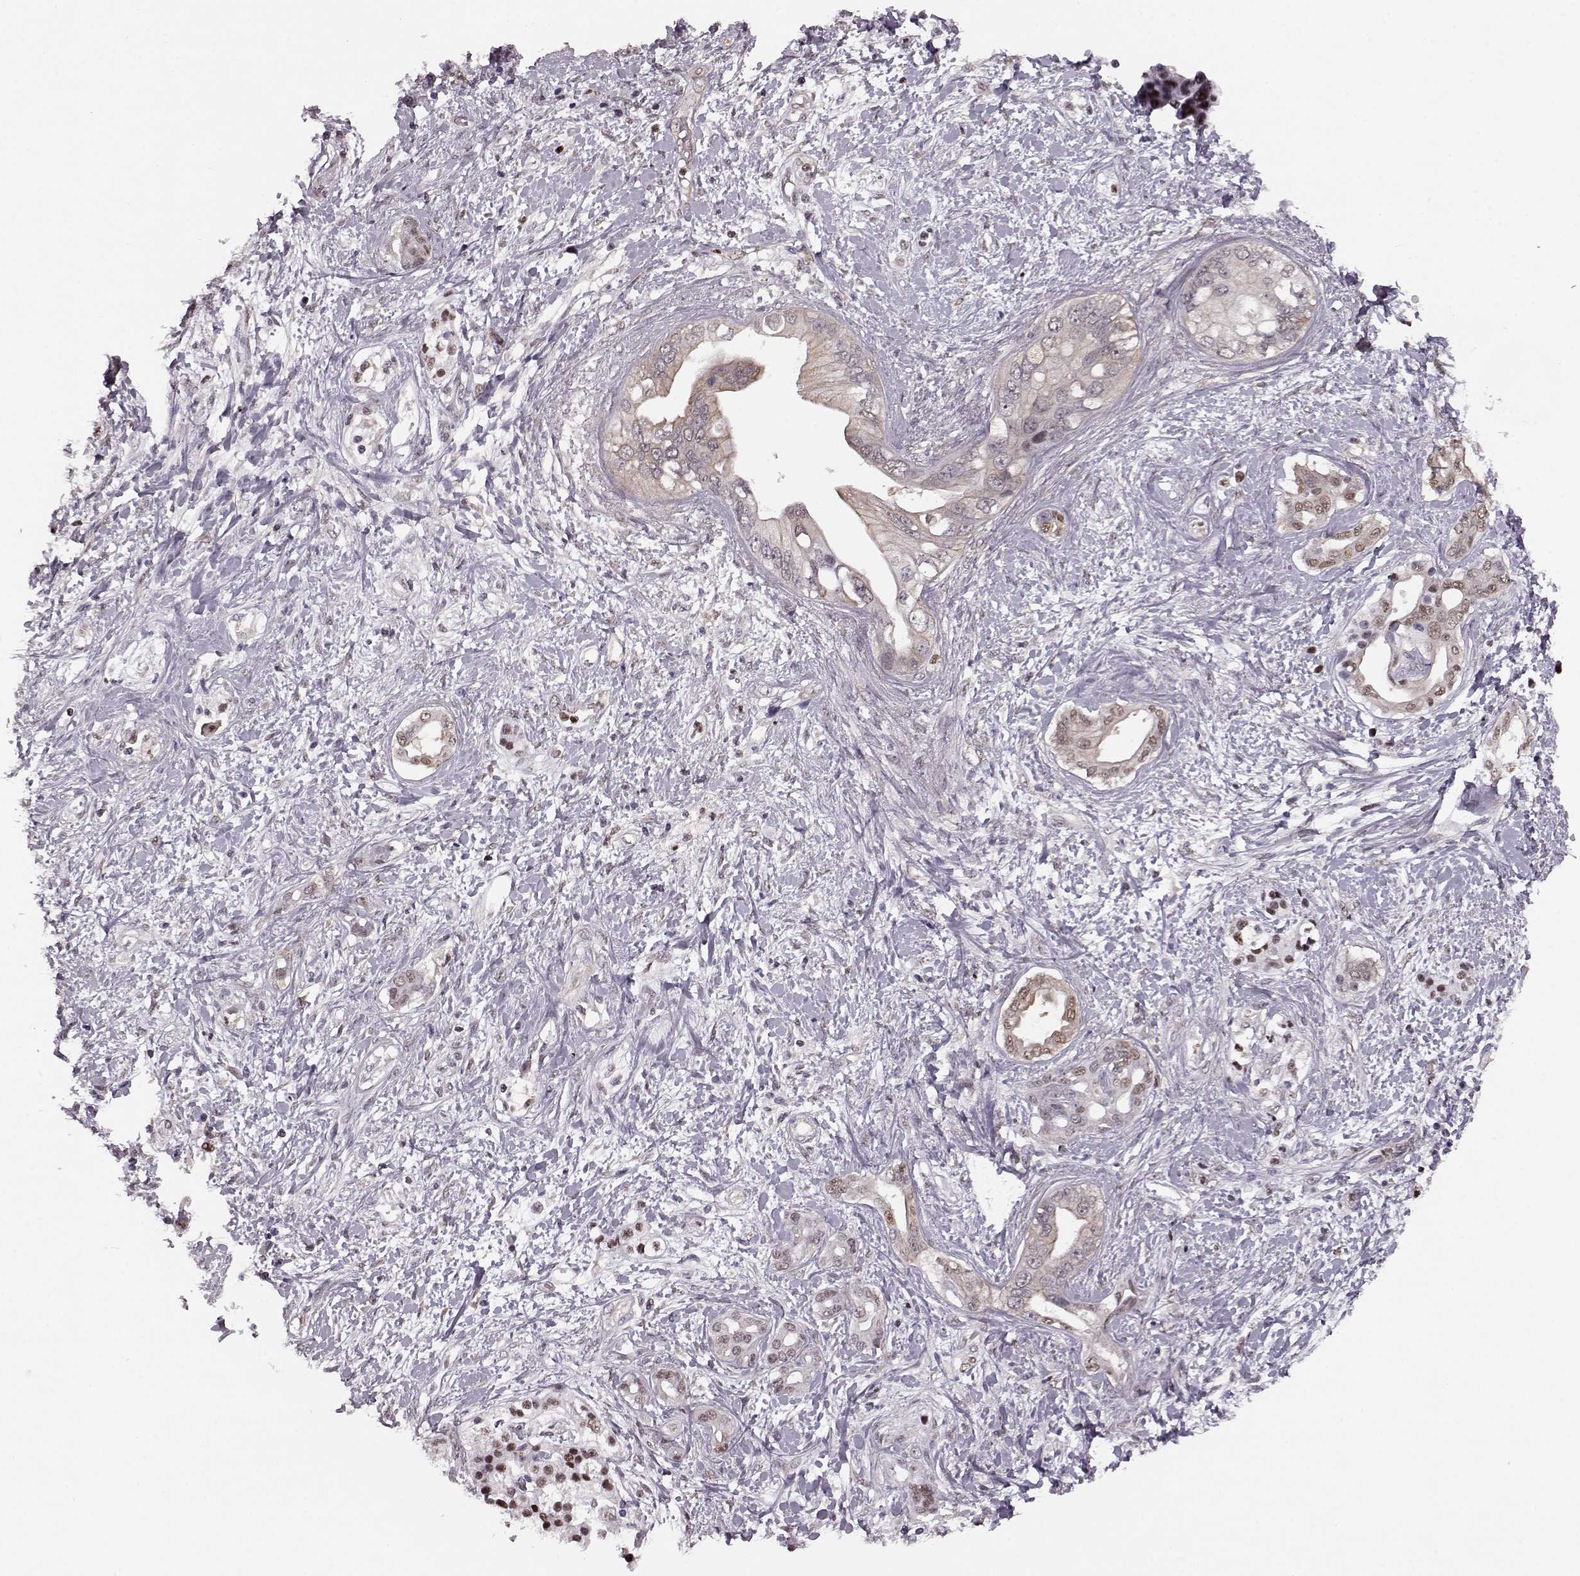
{"staining": {"intensity": "moderate", "quantity": "25%-75%", "location": "nuclear"}, "tissue": "pancreatic cancer", "cell_type": "Tumor cells", "image_type": "cancer", "snomed": [{"axis": "morphology", "description": "Adenocarcinoma, NOS"}, {"axis": "topography", "description": "Pancreas"}], "caption": "Protein analysis of pancreatic cancer (adenocarcinoma) tissue exhibits moderate nuclear expression in about 25%-75% of tumor cells. (DAB IHC with brightfield microscopy, high magnification).", "gene": "KLF6", "patient": {"sex": "female", "age": 56}}